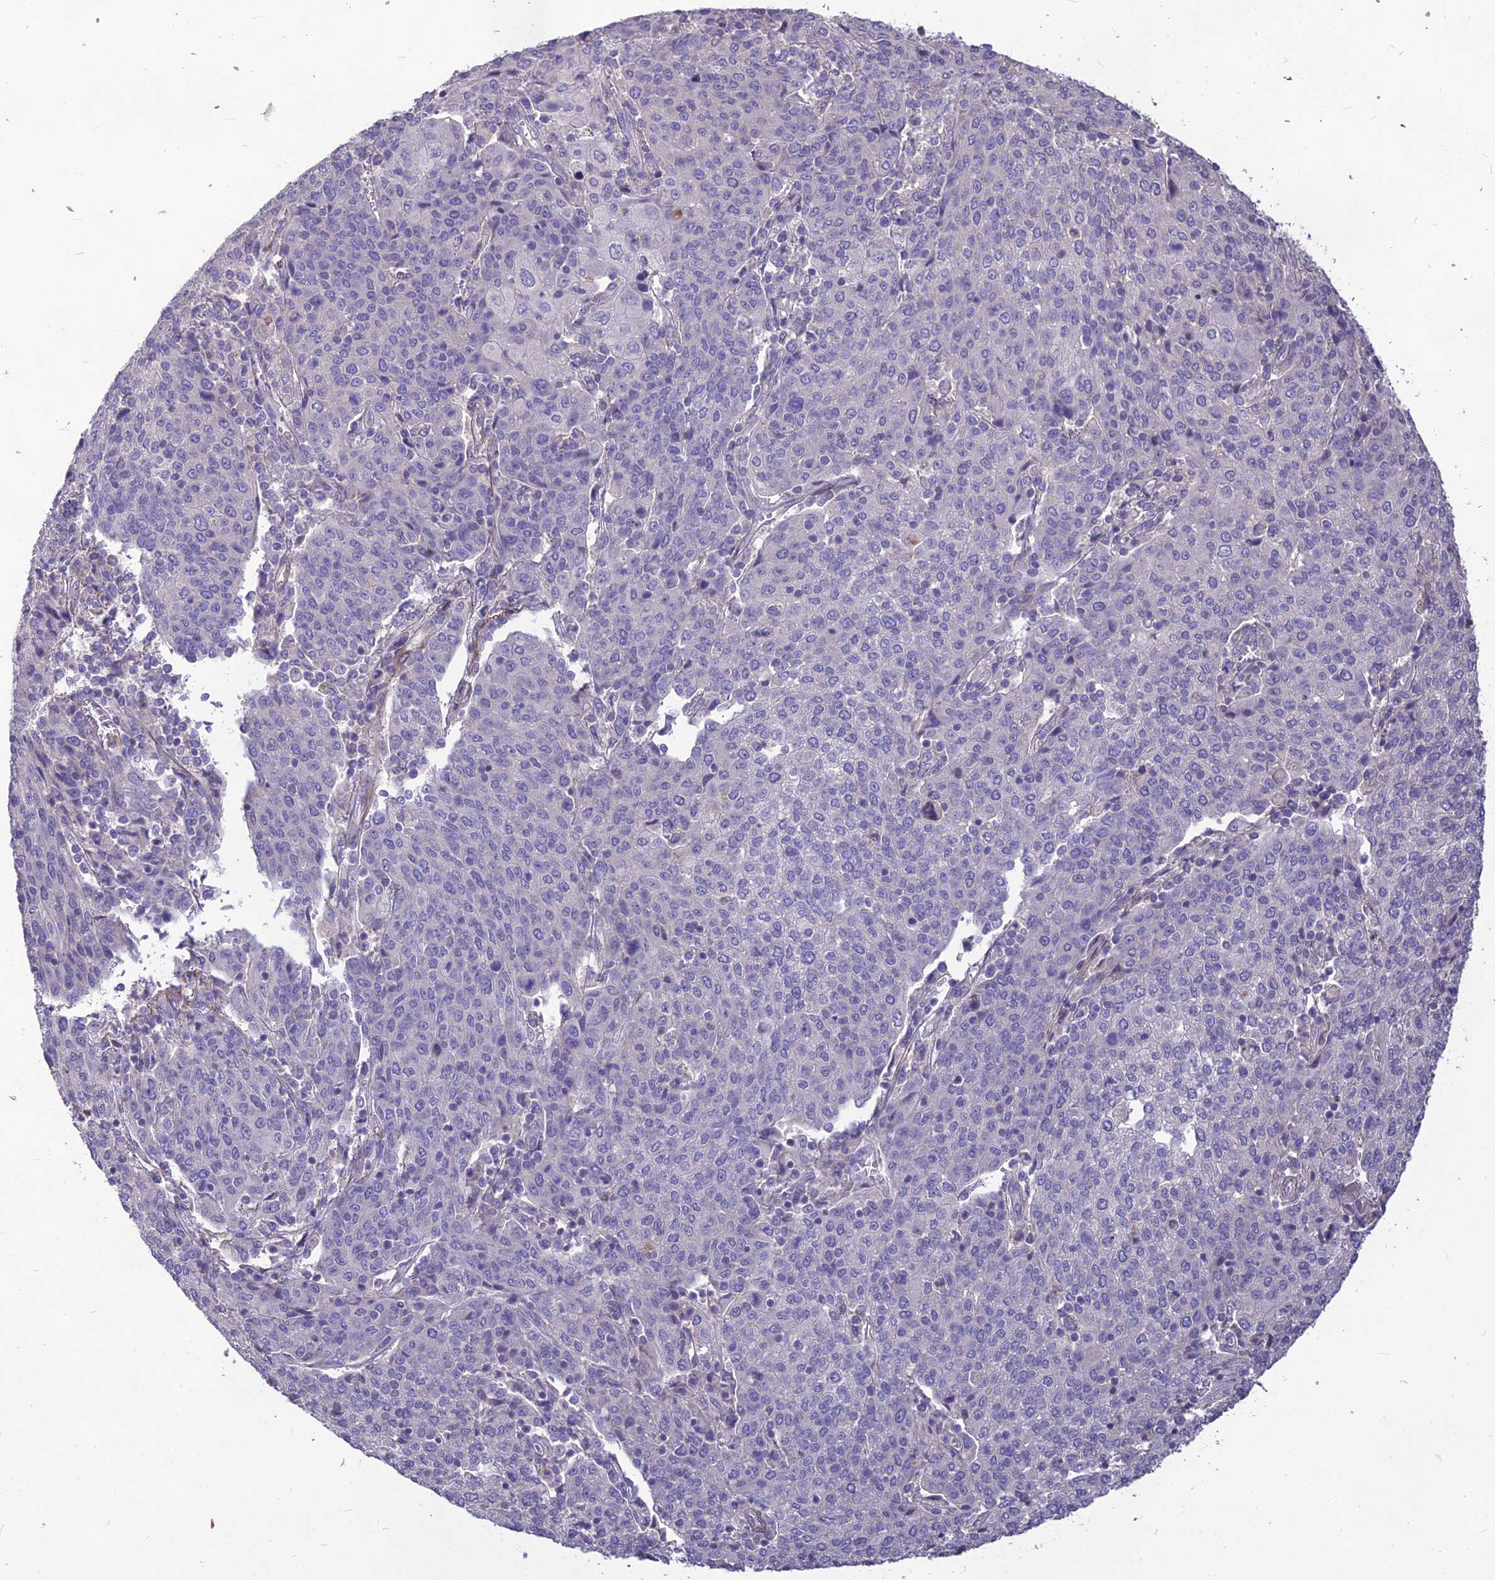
{"staining": {"intensity": "negative", "quantity": "none", "location": "none"}, "tissue": "cervical cancer", "cell_type": "Tumor cells", "image_type": "cancer", "snomed": [{"axis": "morphology", "description": "Squamous cell carcinoma, NOS"}, {"axis": "topography", "description": "Cervix"}], "caption": "This micrograph is of cervical cancer (squamous cell carcinoma) stained with immunohistochemistry (IHC) to label a protein in brown with the nuclei are counter-stained blue. There is no positivity in tumor cells.", "gene": "CLUH", "patient": {"sex": "female", "age": 67}}